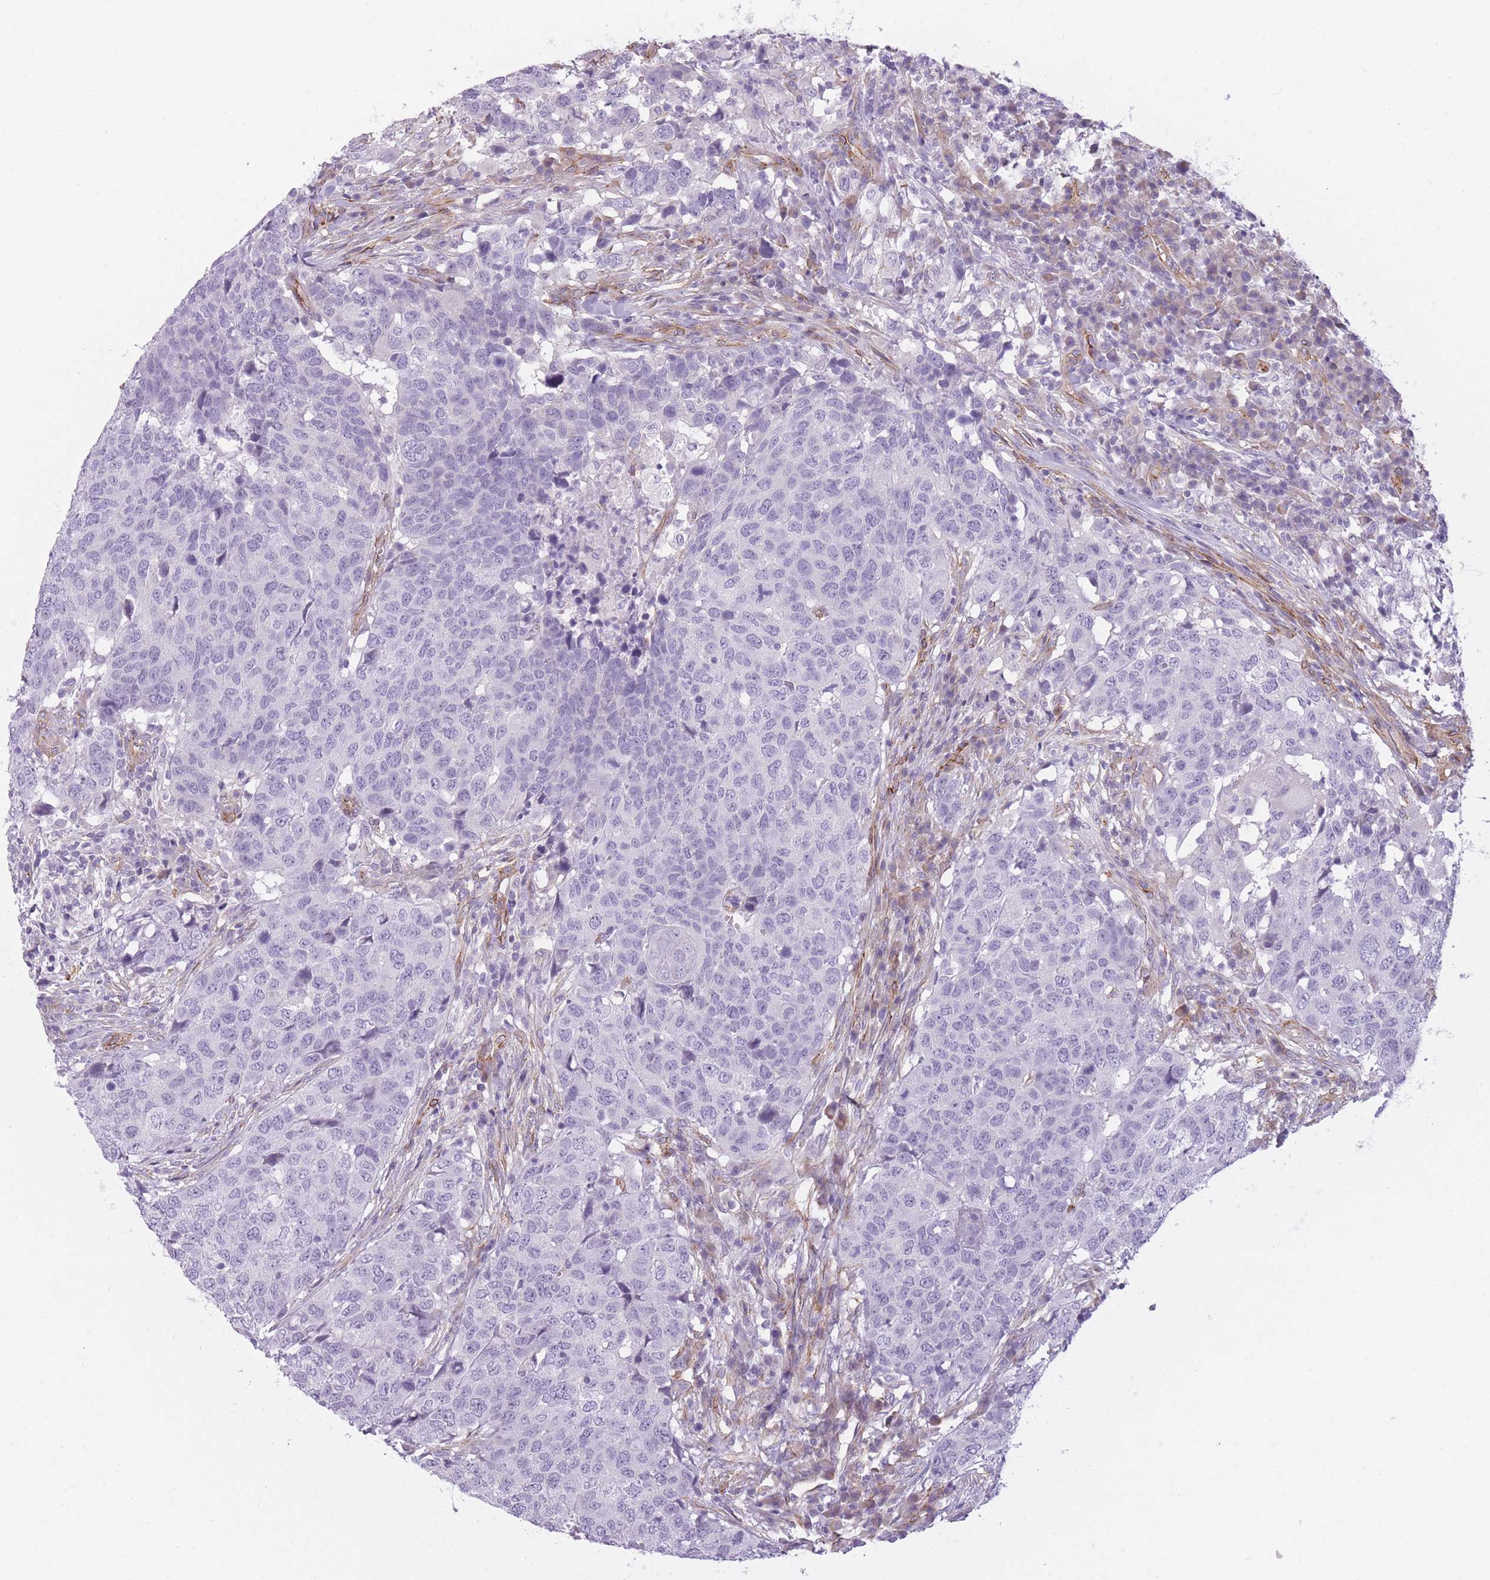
{"staining": {"intensity": "negative", "quantity": "none", "location": "none"}, "tissue": "head and neck cancer", "cell_type": "Tumor cells", "image_type": "cancer", "snomed": [{"axis": "morphology", "description": "Normal tissue, NOS"}, {"axis": "morphology", "description": "Squamous cell carcinoma, NOS"}, {"axis": "topography", "description": "Skeletal muscle"}, {"axis": "topography", "description": "Vascular tissue"}, {"axis": "topography", "description": "Peripheral nerve tissue"}, {"axis": "topography", "description": "Head-Neck"}], "caption": "This is an IHC photomicrograph of squamous cell carcinoma (head and neck). There is no positivity in tumor cells.", "gene": "OR6B3", "patient": {"sex": "male", "age": 66}}